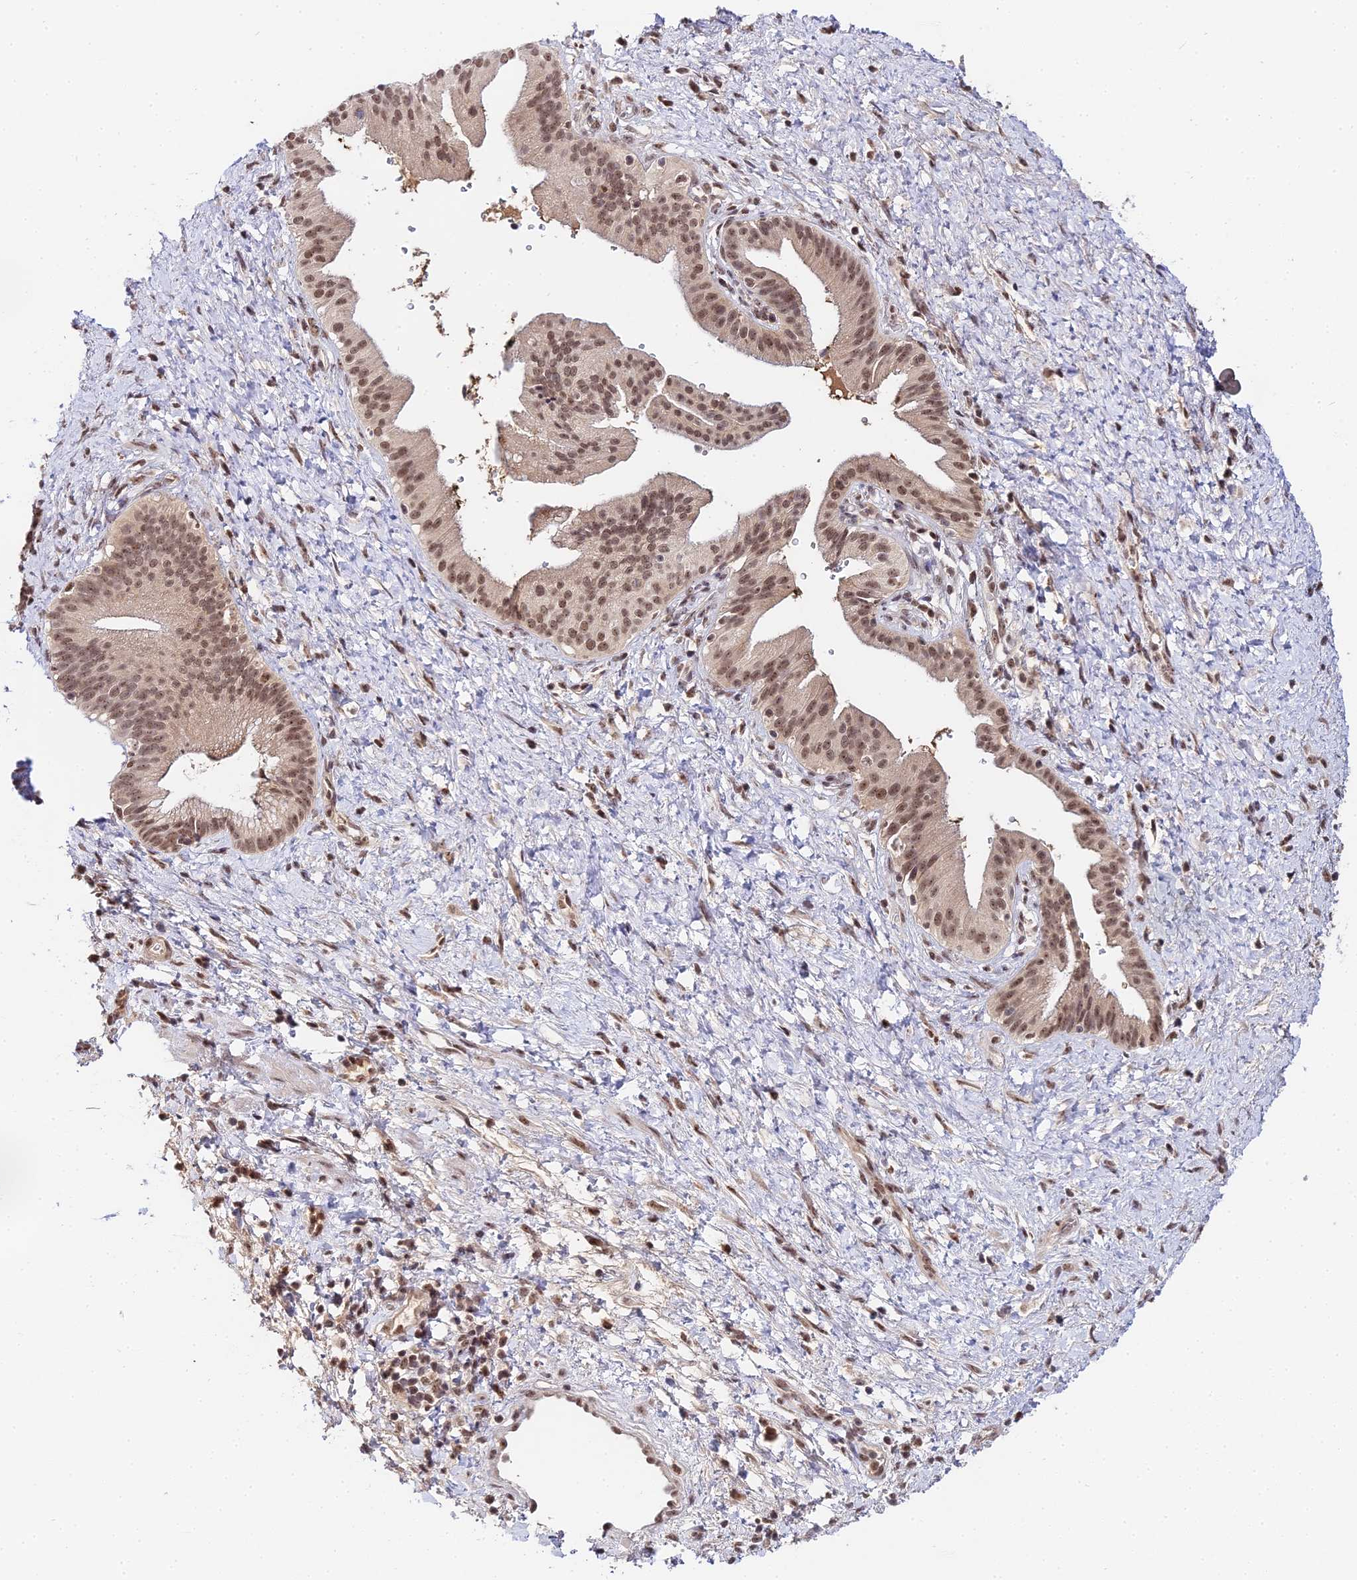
{"staining": {"intensity": "moderate", "quantity": ">75%", "location": "nuclear"}, "tissue": "pancreatic cancer", "cell_type": "Tumor cells", "image_type": "cancer", "snomed": [{"axis": "morphology", "description": "Adenocarcinoma, NOS"}, {"axis": "topography", "description": "Pancreas"}], "caption": "Tumor cells exhibit medium levels of moderate nuclear expression in approximately >75% of cells in human adenocarcinoma (pancreatic).", "gene": "EXOSC3", "patient": {"sex": "male", "age": 68}}